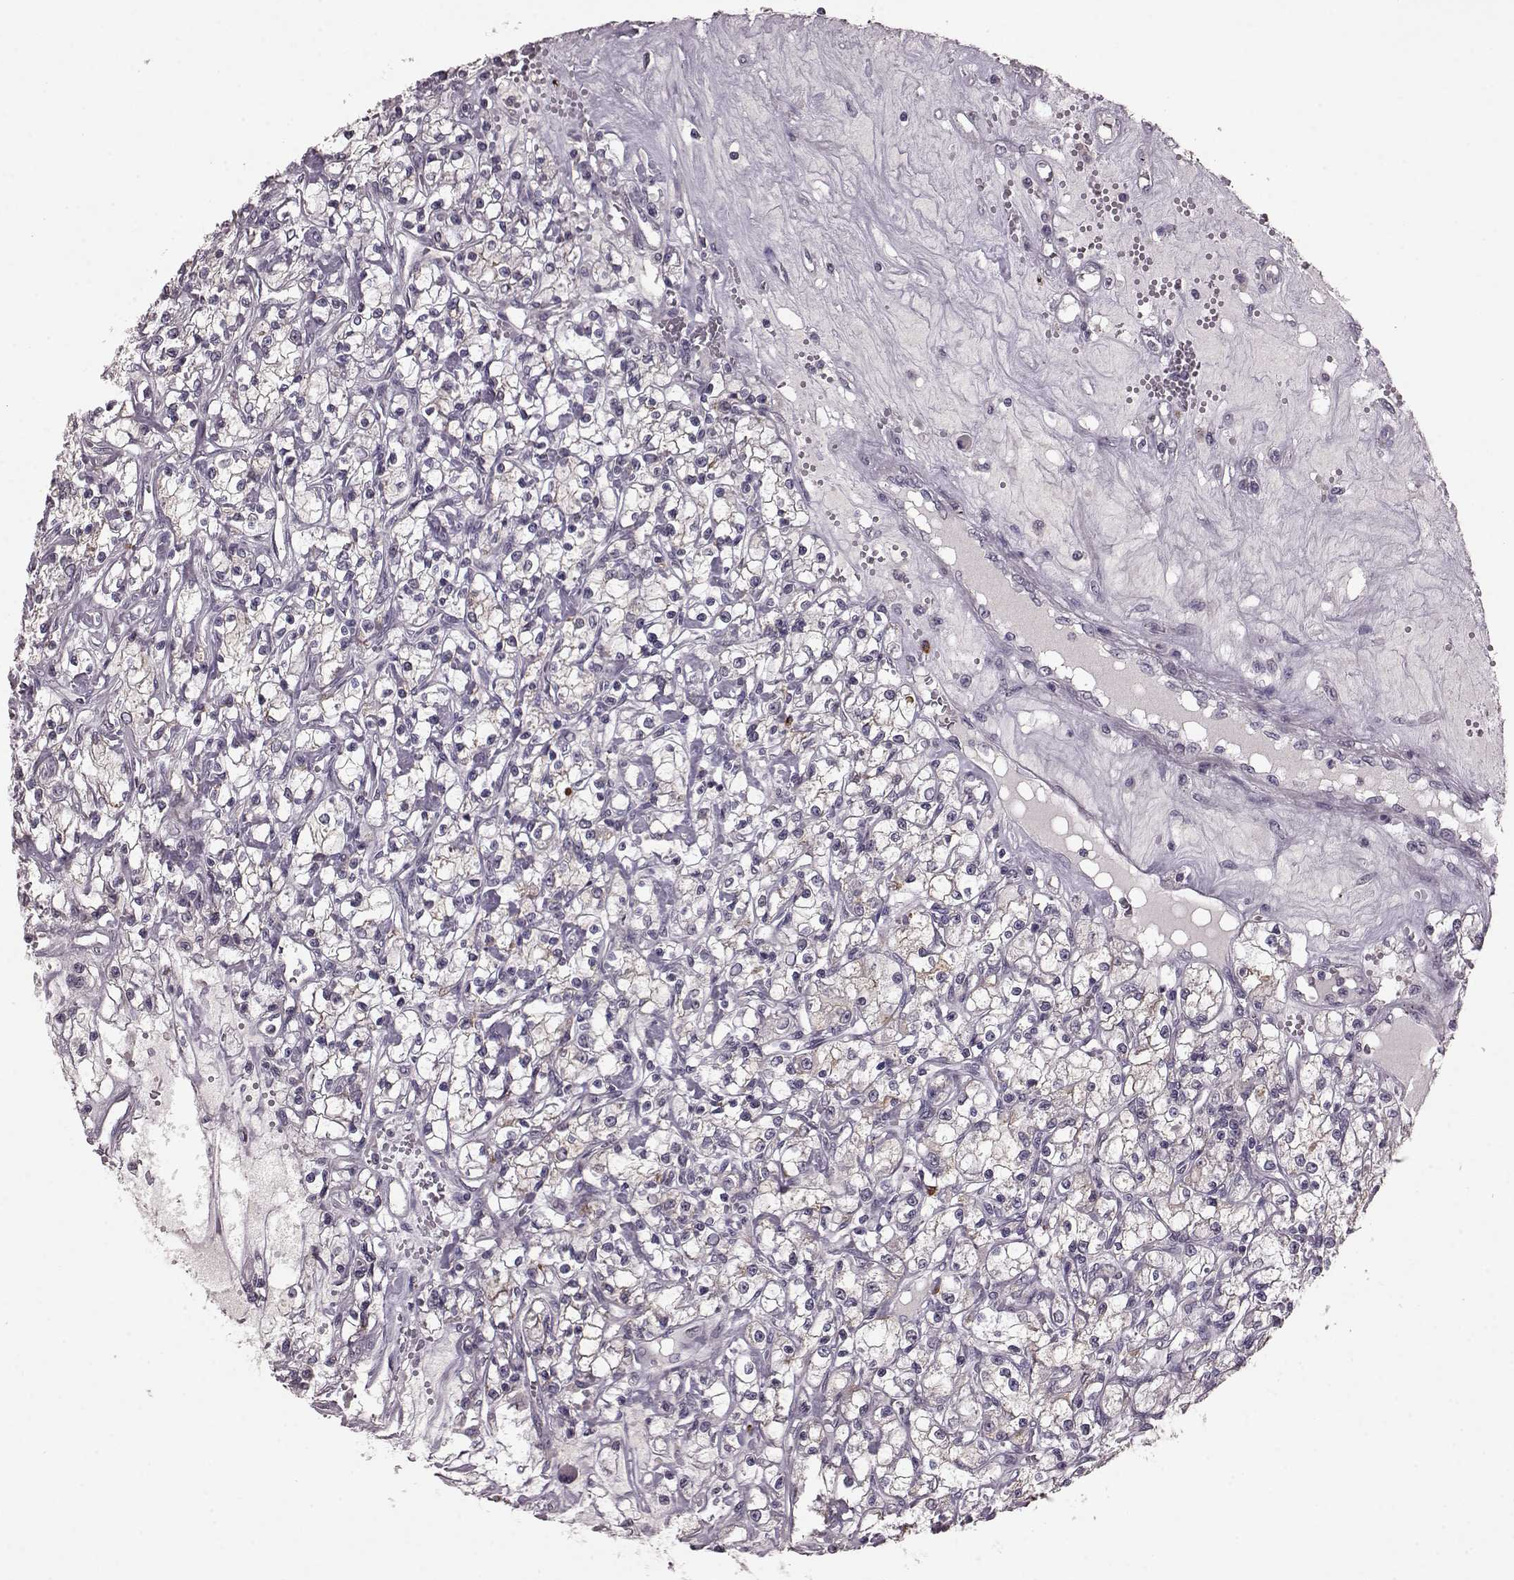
{"staining": {"intensity": "moderate", "quantity": "<25%", "location": "cytoplasmic/membranous"}, "tissue": "renal cancer", "cell_type": "Tumor cells", "image_type": "cancer", "snomed": [{"axis": "morphology", "description": "Adenocarcinoma, NOS"}, {"axis": "topography", "description": "Kidney"}], "caption": "A low amount of moderate cytoplasmic/membranous staining is identified in approximately <25% of tumor cells in adenocarcinoma (renal) tissue.", "gene": "SLC52A3", "patient": {"sex": "female", "age": 59}}